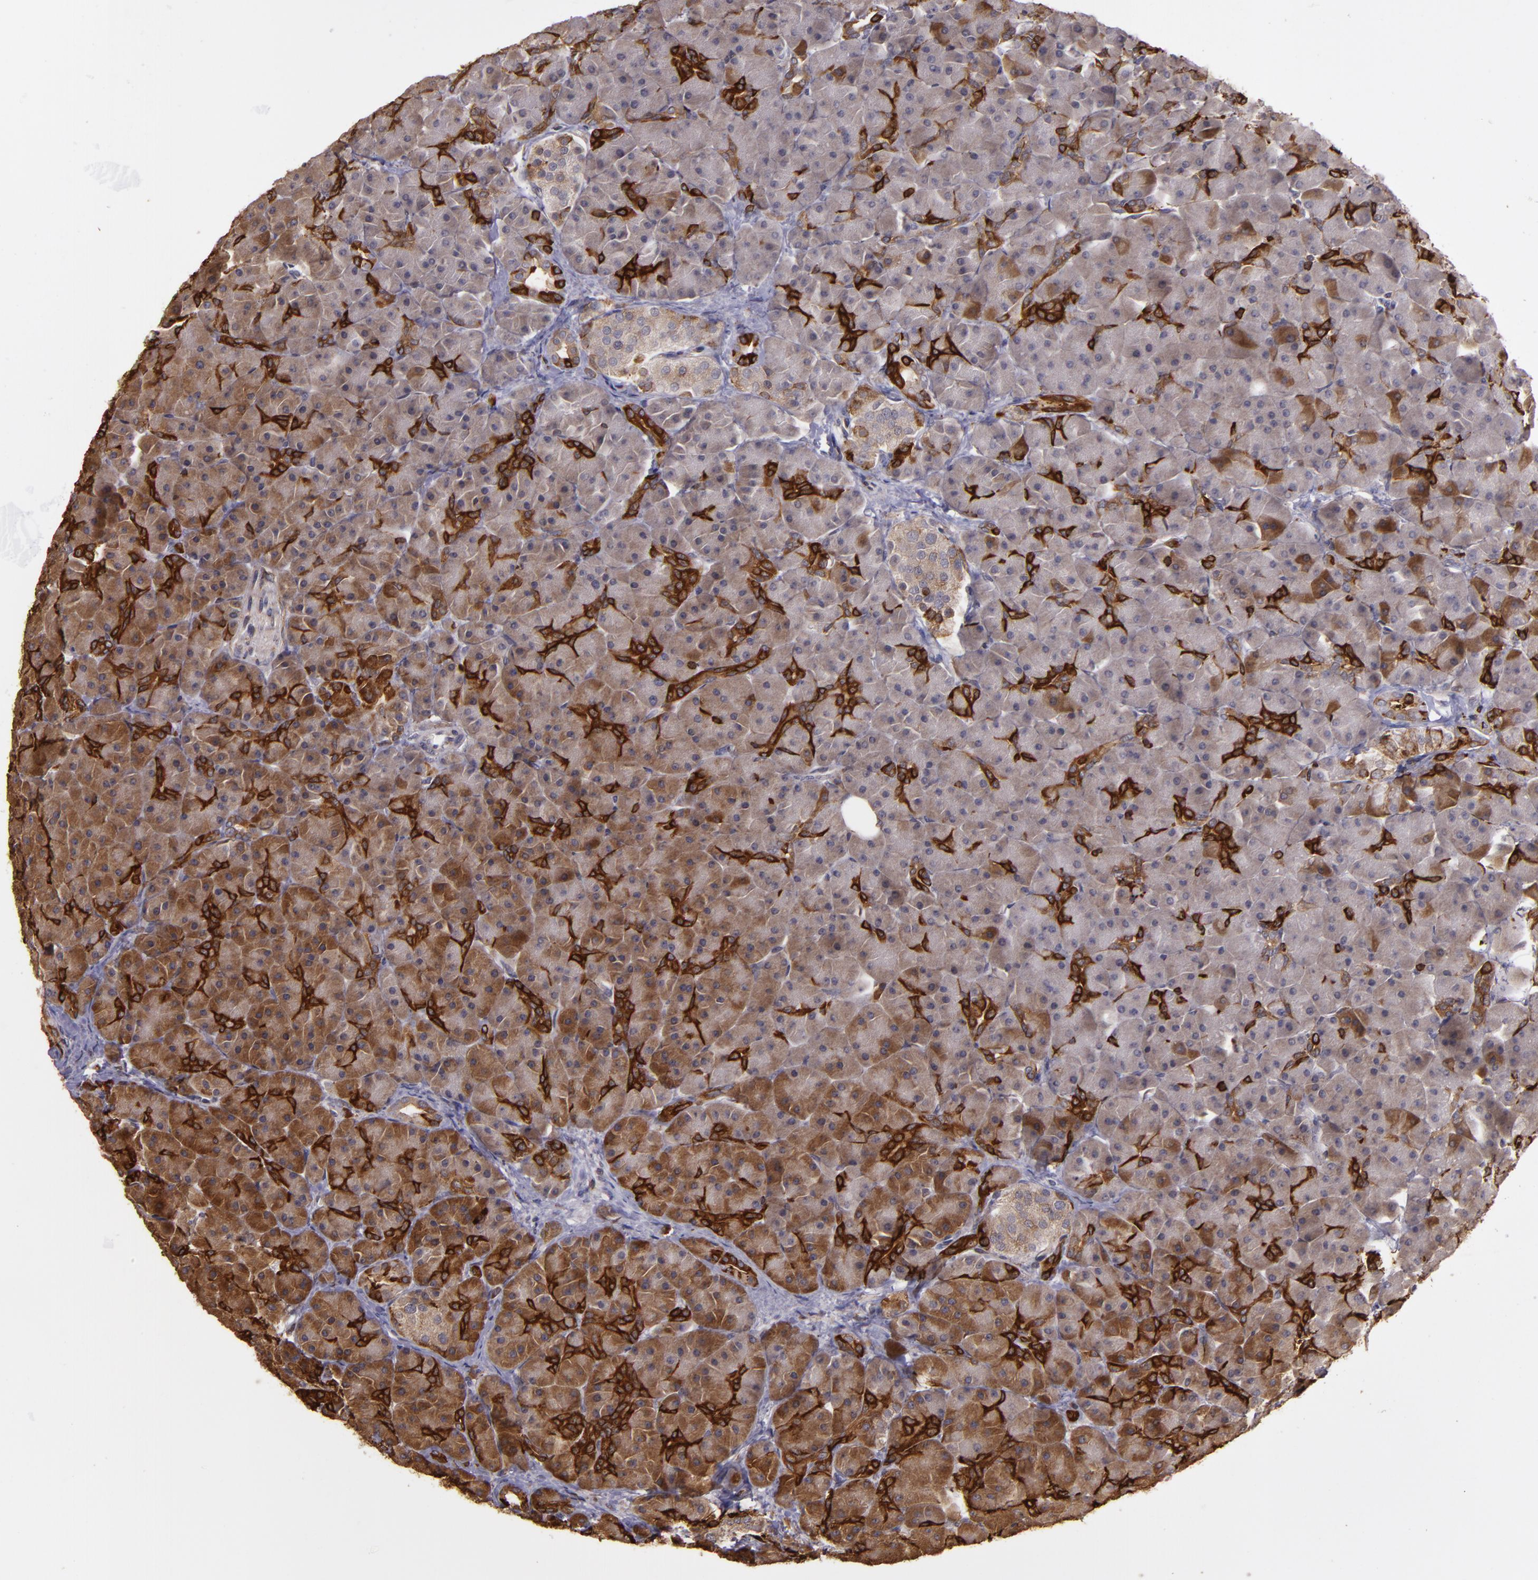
{"staining": {"intensity": "strong", "quantity": ">75%", "location": "cytoplasmic/membranous"}, "tissue": "pancreas", "cell_type": "Exocrine glandular cells", "image_type": "normal", "snomed": [{"axis": "morphology", "description": "Normal tissue, NOS"}, {"axis": "topography", "description": "Pancreas"}], "caption": "Immunohistochemistry image of unremarkable human pancreas stained for a protein (brown), which exhibits high levels of strong cytoplasmic/membranous positivity in about >75% of exocrine glandular cells.", "gene": "SLC9A3R1", "patient": {"sex": "male", "age": 66}}